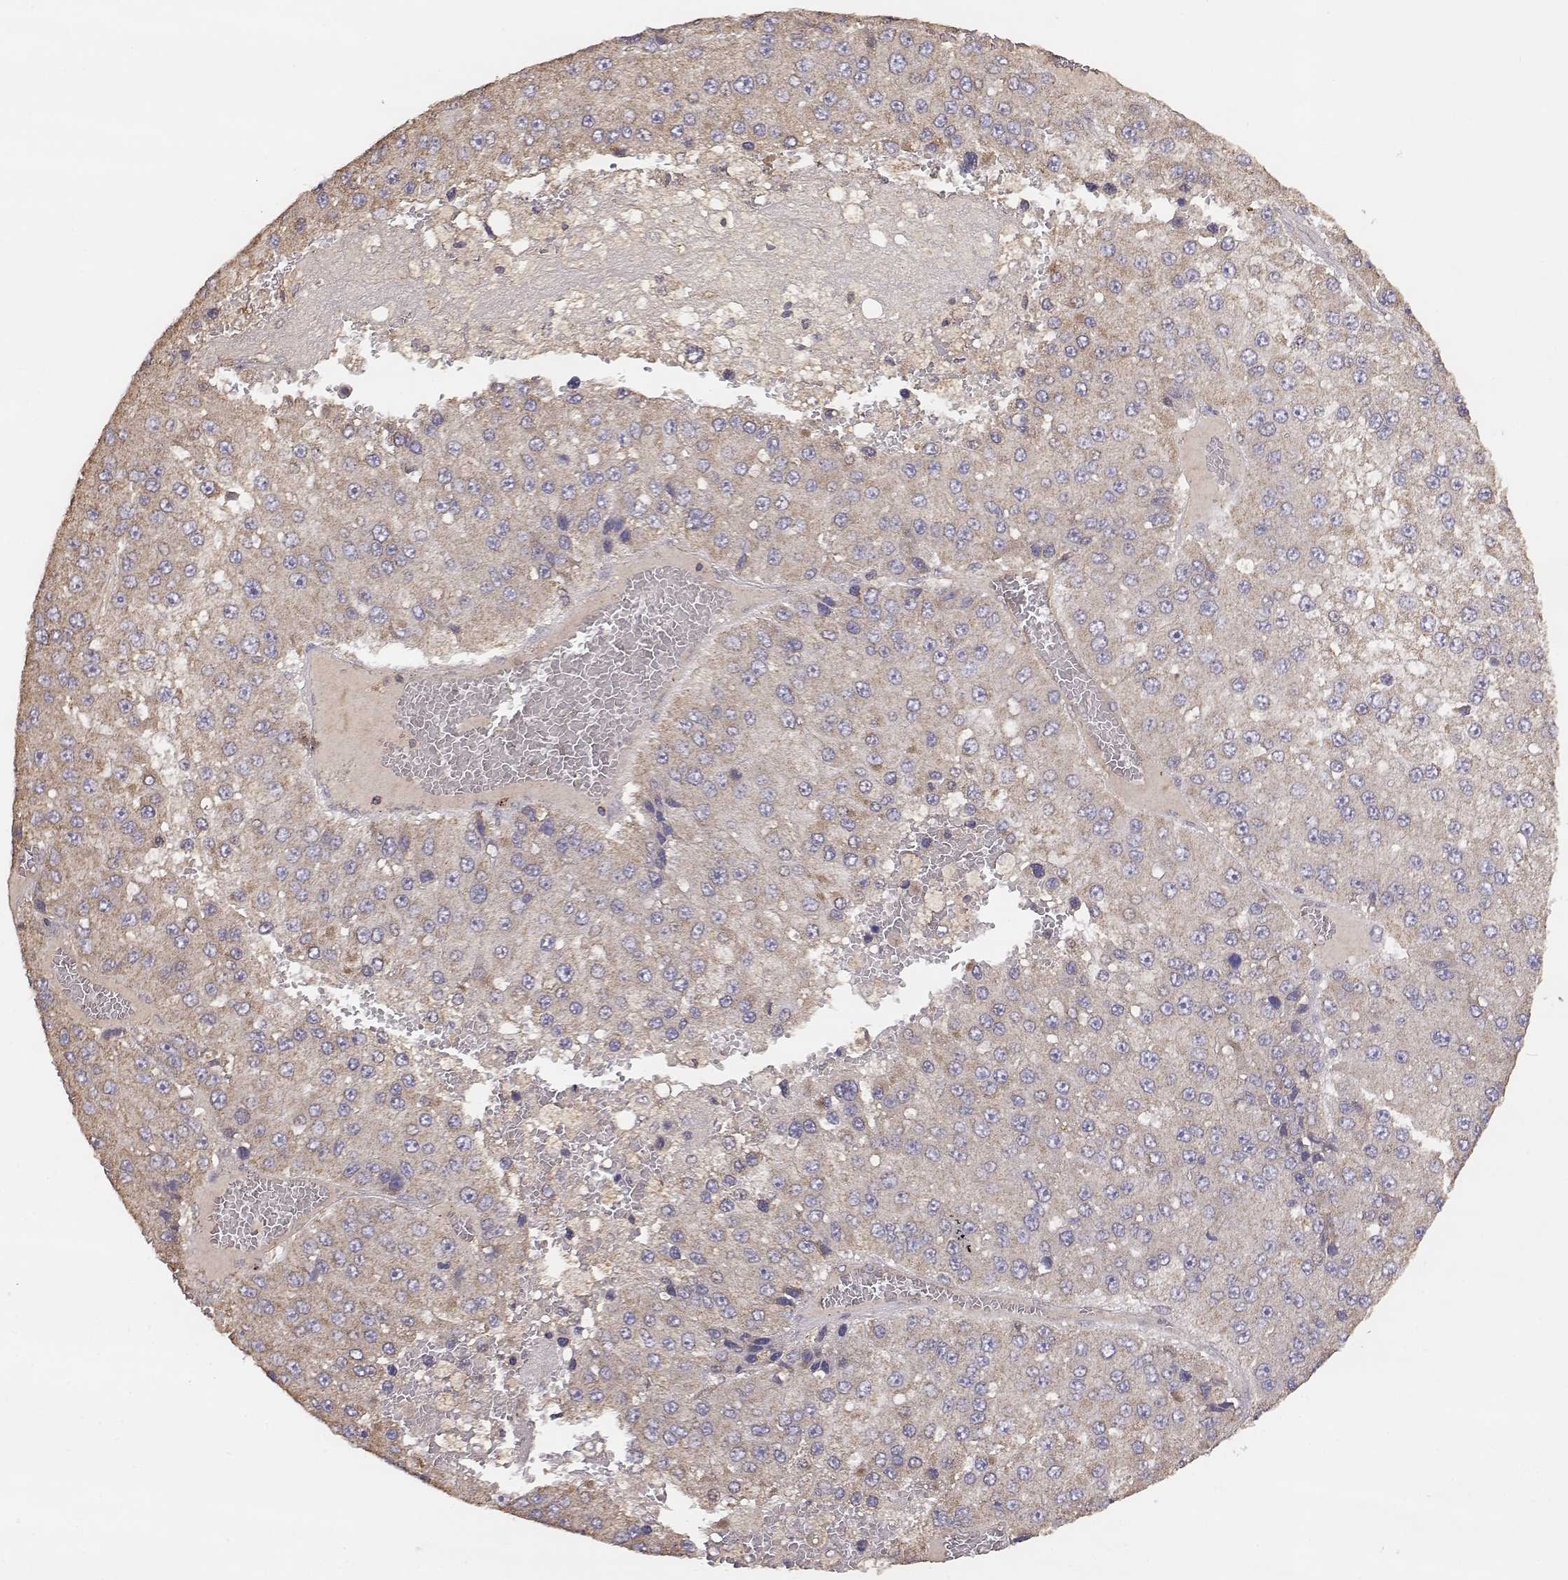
{"staining": {"intensity": "weak", "quantity": ">75%", "location": "cytoplasmic/membranous"}, "tissue": "liver cancer", "cell_type": "Tumor cells", "image_type": "cancer", "snomed": [{"axis": "morphology", "description": "Carcinoma, Hepatocellular, NOS"}, {"axis": "topography", "description": "Liver"}], "caption": "A low amount of weak cytoplasmic/membranous staining is seen in approximately >75% of tumor cells in liver cancer (hepatocellular carcinoma) tissue. (Brightfield microscopy of DAB IHC at high magnification).", "gene": "TARS3", "patient": {"sex": "female", "age": 73}}